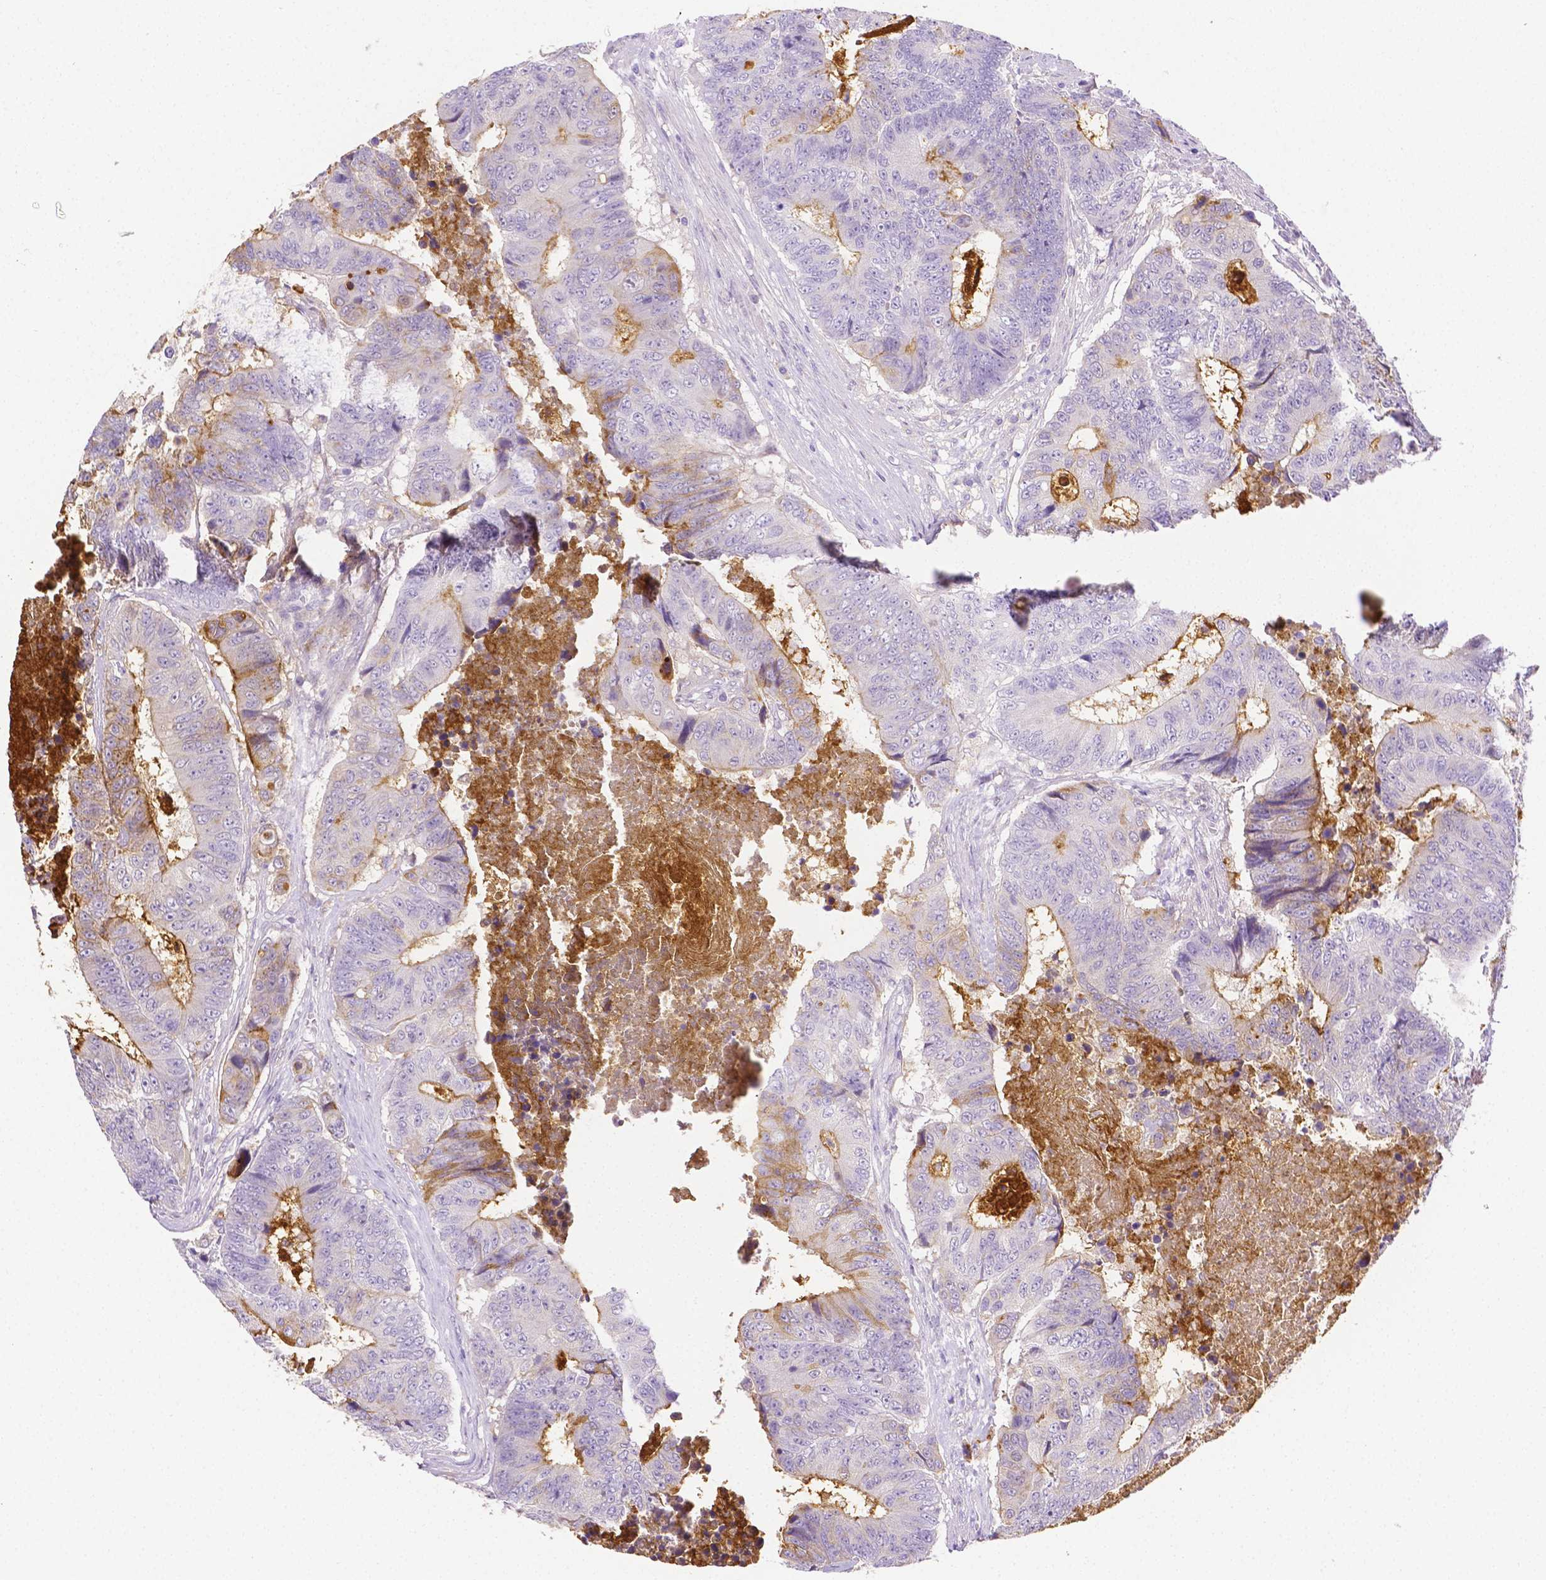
{"staining": {"intensity": "moderate", "quantity": "<25%", "location": "cytoplasmic/membranous"}, "tissue": "colorectal cancer", "cell_type": "Tumor cells", "image_type": "cancer", "snomed": [{"axis": "morphology", "description": "Adenocarcinoma, NOS"}, {"axis": "topography", "description": "Colon"}], "caption": "Immunohistochemical staining of human colorectal cancer demonstrates low levels of moderate cytoplasmic/membranous positivity in about <25% of tumor cells.", "gene": "NXPH2", "patient": {"sex": "female", "age": 48}}